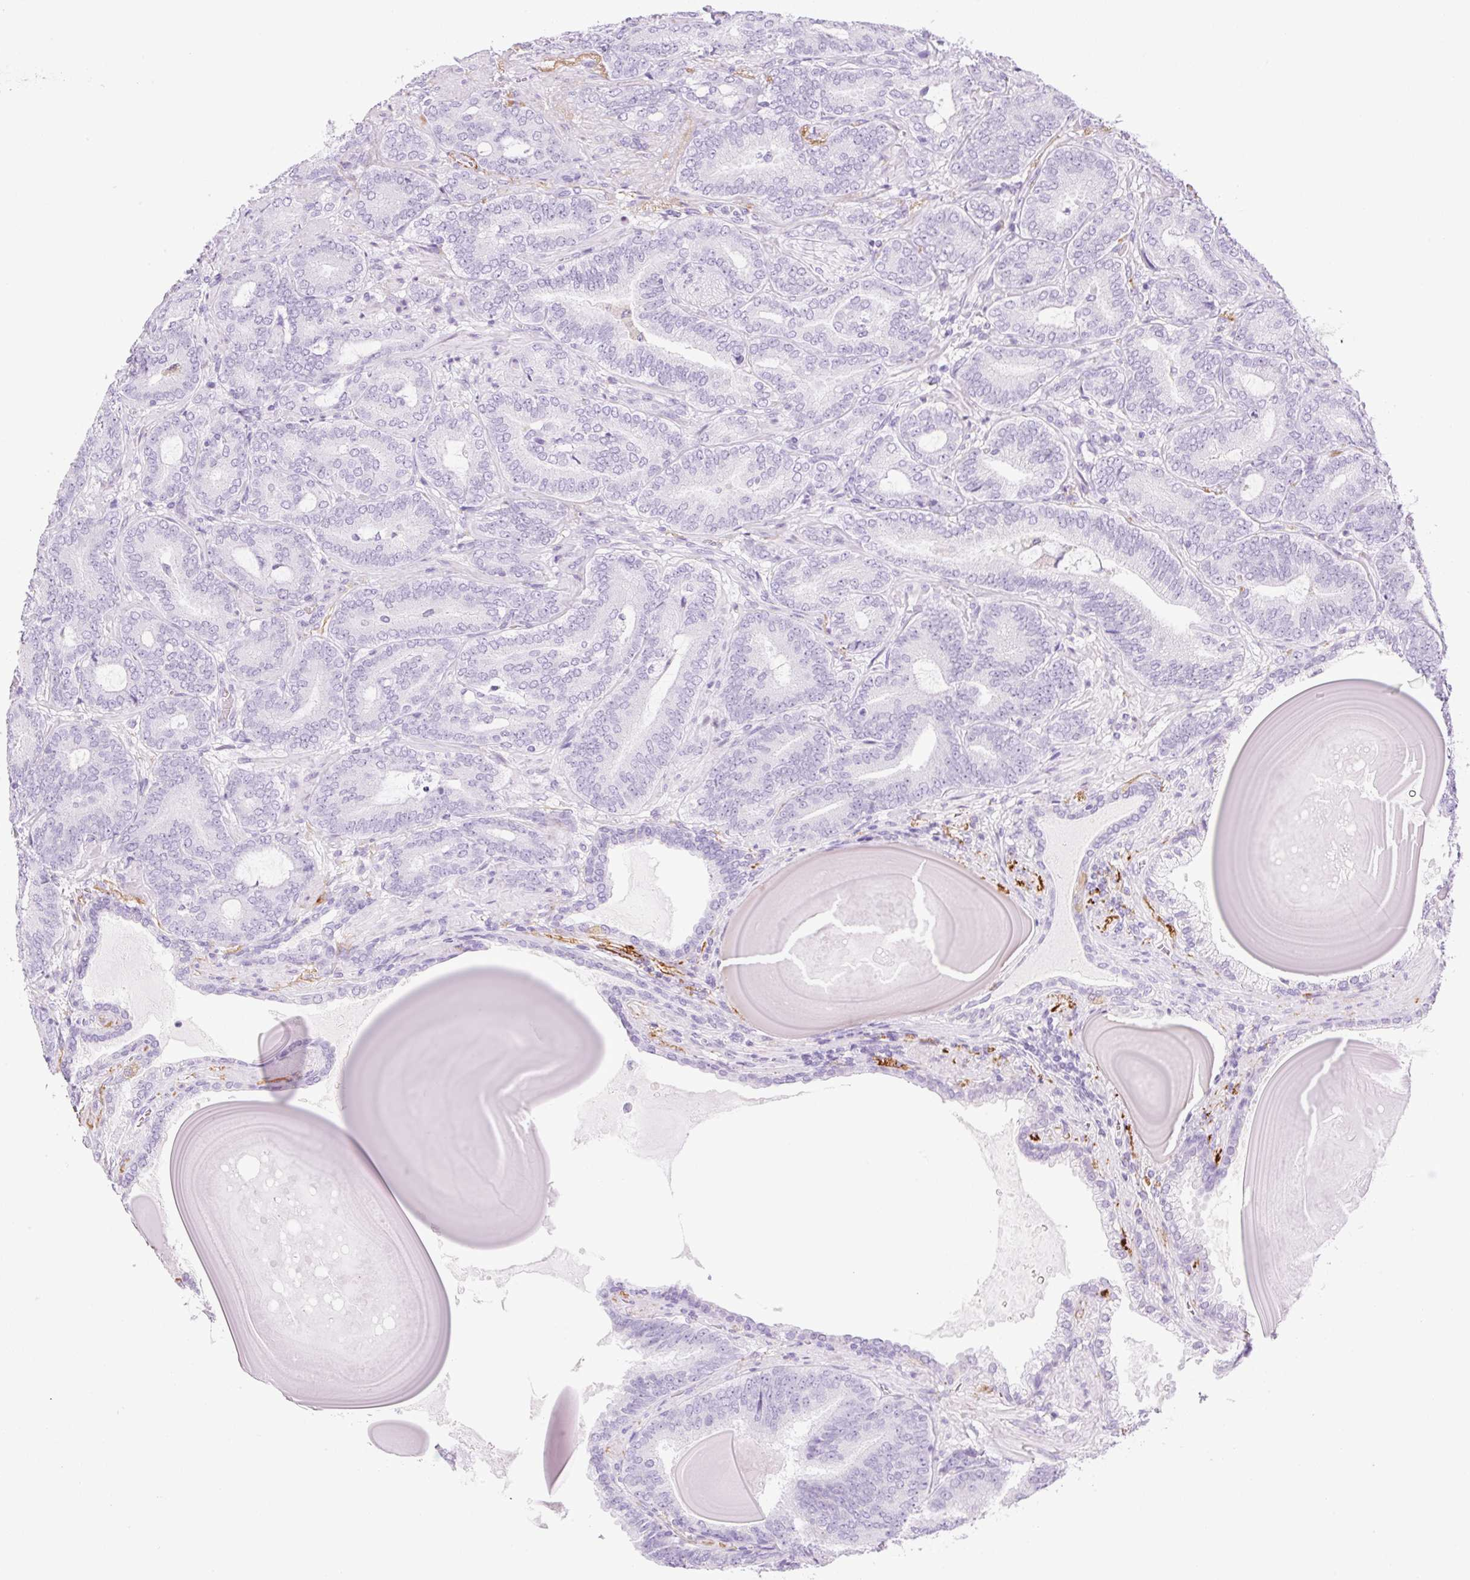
{"staining": {"intensity": "negative", "quantity": "none", "location": "none"}, "tissue": "prostate cancer", "cell_type": "Tumor cells", "image_type": "cancer", "snomed": [{"axis": "morphology", "description": "Adenocarcinoma, High grade"}, {"axis": "topography", "description": "Prostate"}], "caption": "A photomicrograph of high-grade adenocarcinoma (prostate) stained for a protein exhibits no brown staining in tumor cells. (Stains: DAB IHC with hematoxylin counter stain, Microscopy: brightfield microscopy at high magnification).", "gene": "SP140L", "patient": {"sex": "male", "age": 62}}